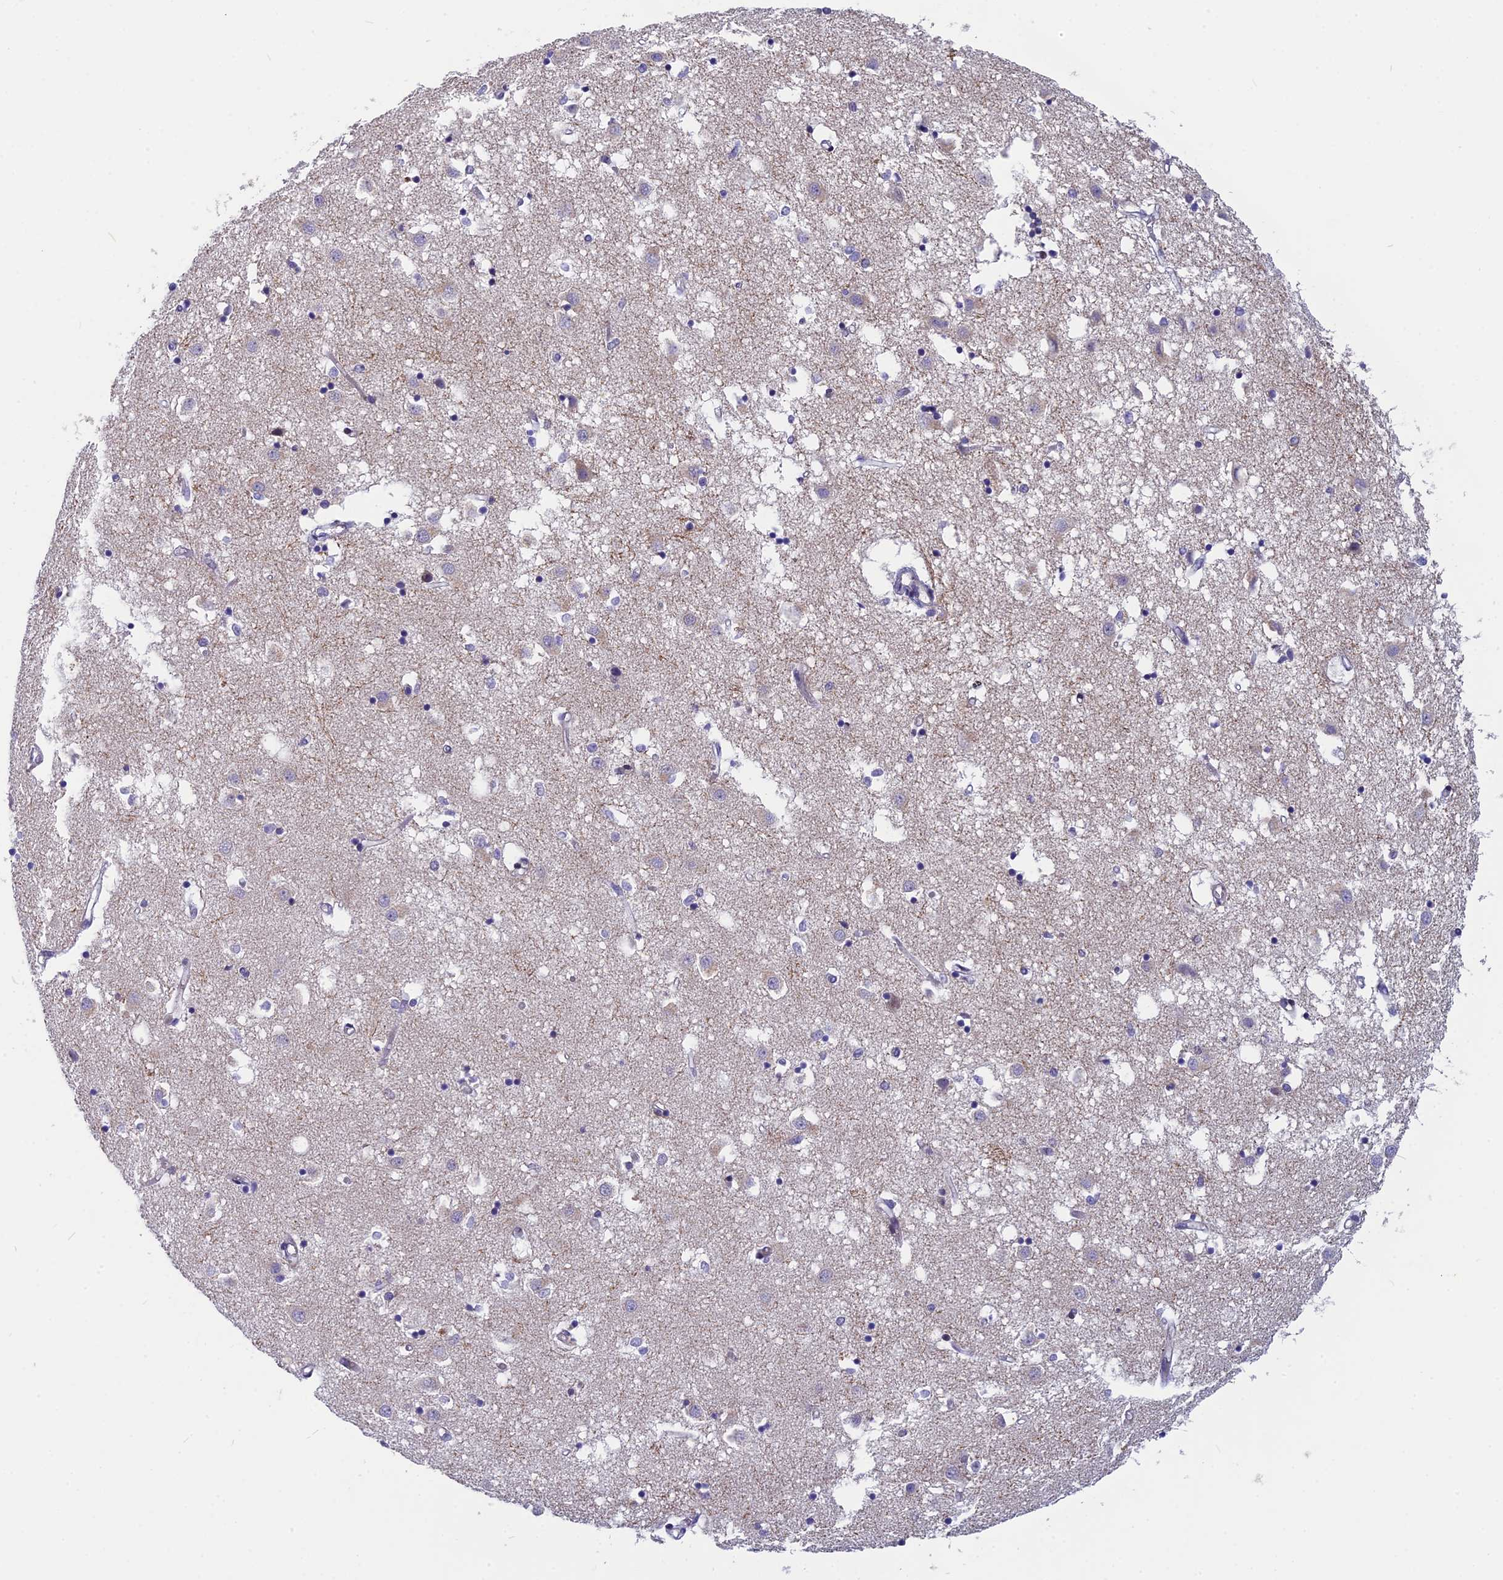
{"staining": {"intensity": "negative", "quantity": "none", "location": "none"}, "tissue": "caudate", "cell_type": "Glial cells", "image_type": "normal", "snomed": [{"axis": "morphology", "description": "Normal tissue, NOS"}, {"axis": "topography", "description": "Lateral ventricle wall"}], "caption": "This is an IHC micrograph of normal human caudate. There is no staining in glial cells.", "gene": "ANKRD34B", "patient": {"sex": "male", "age": 70}}